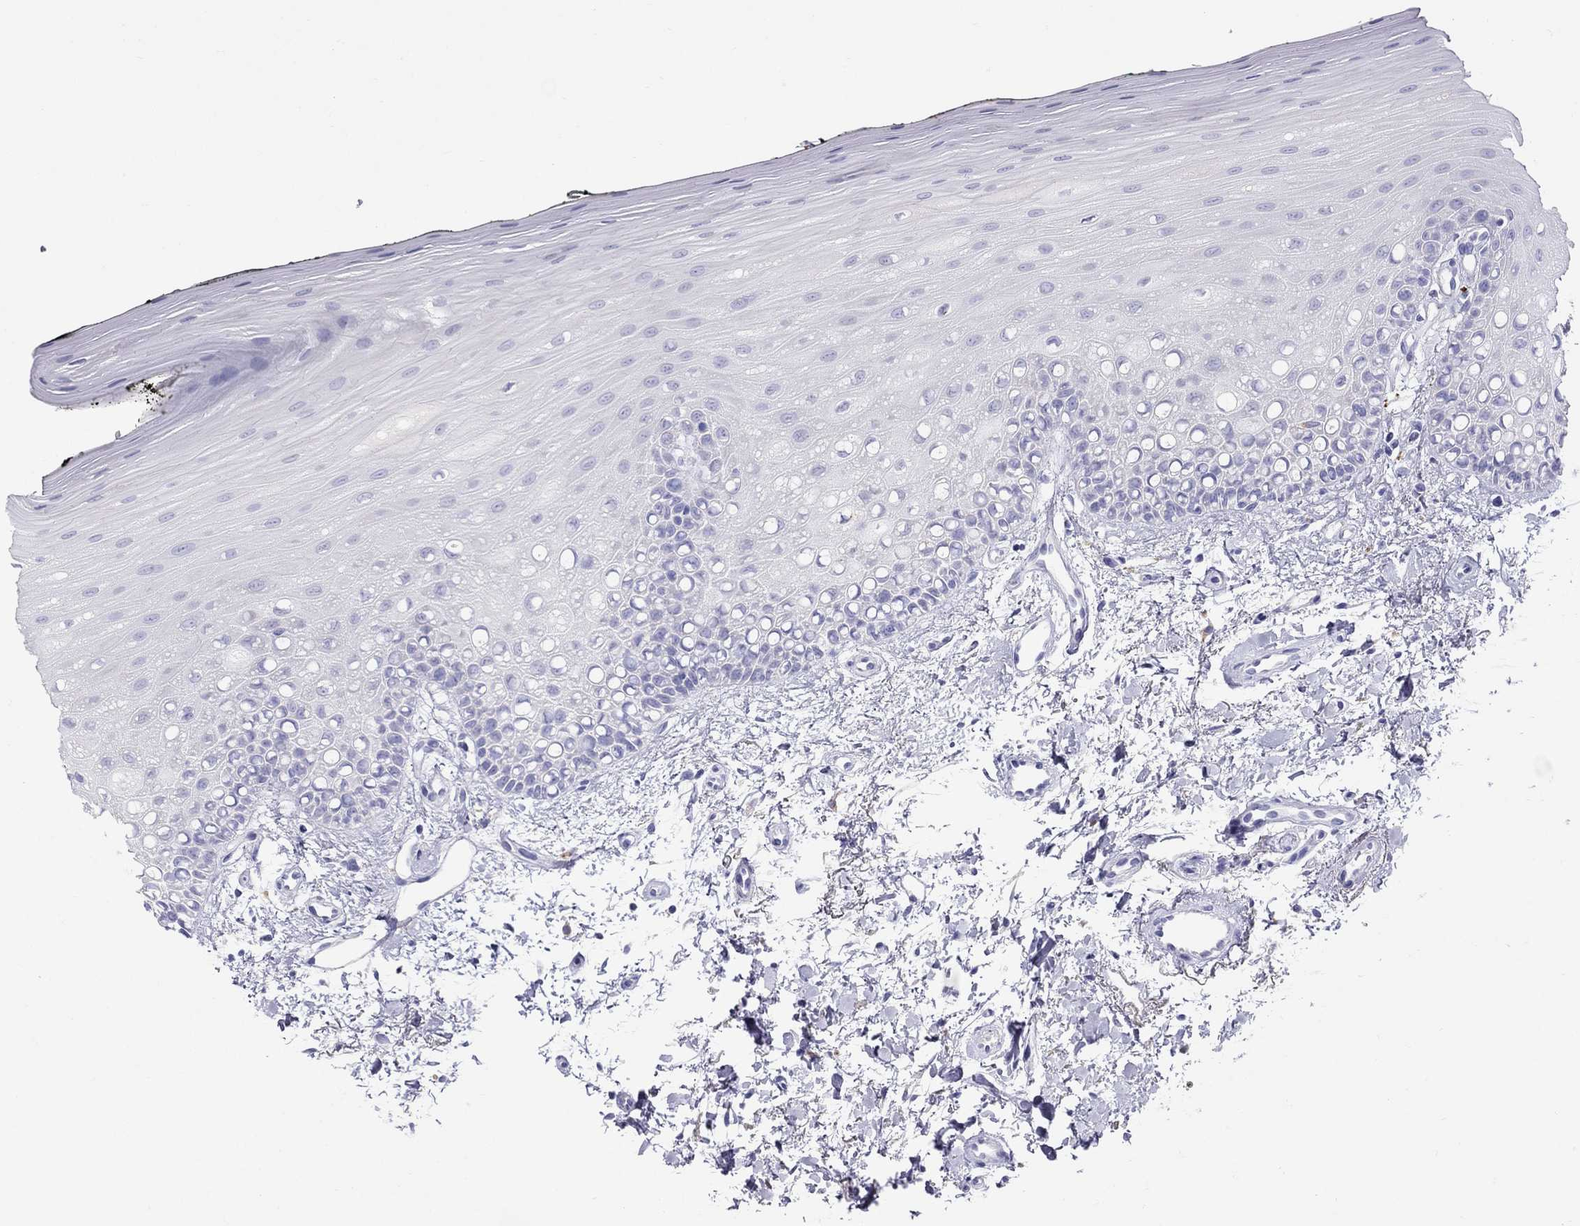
{"staining": {"intensity": "negative", "quantity": "none", "location": "none"}, "tissue": "oral mucosa", "cell_type": "Squamous epithelial cells", "image_type": "normal", "snomed": [{"axis": "morphology", "description": "Normal tissue, NOS"}, {"axis": "topography", "description": "Oral tissue"}], "caption": "DAB immunohistochemical staining of unremarkable human oral mucosa exhibits no significant expression in squamous epithelial cells.", "gene": "CLPSL2", "patient": {"sex": "female", "age": 78}}